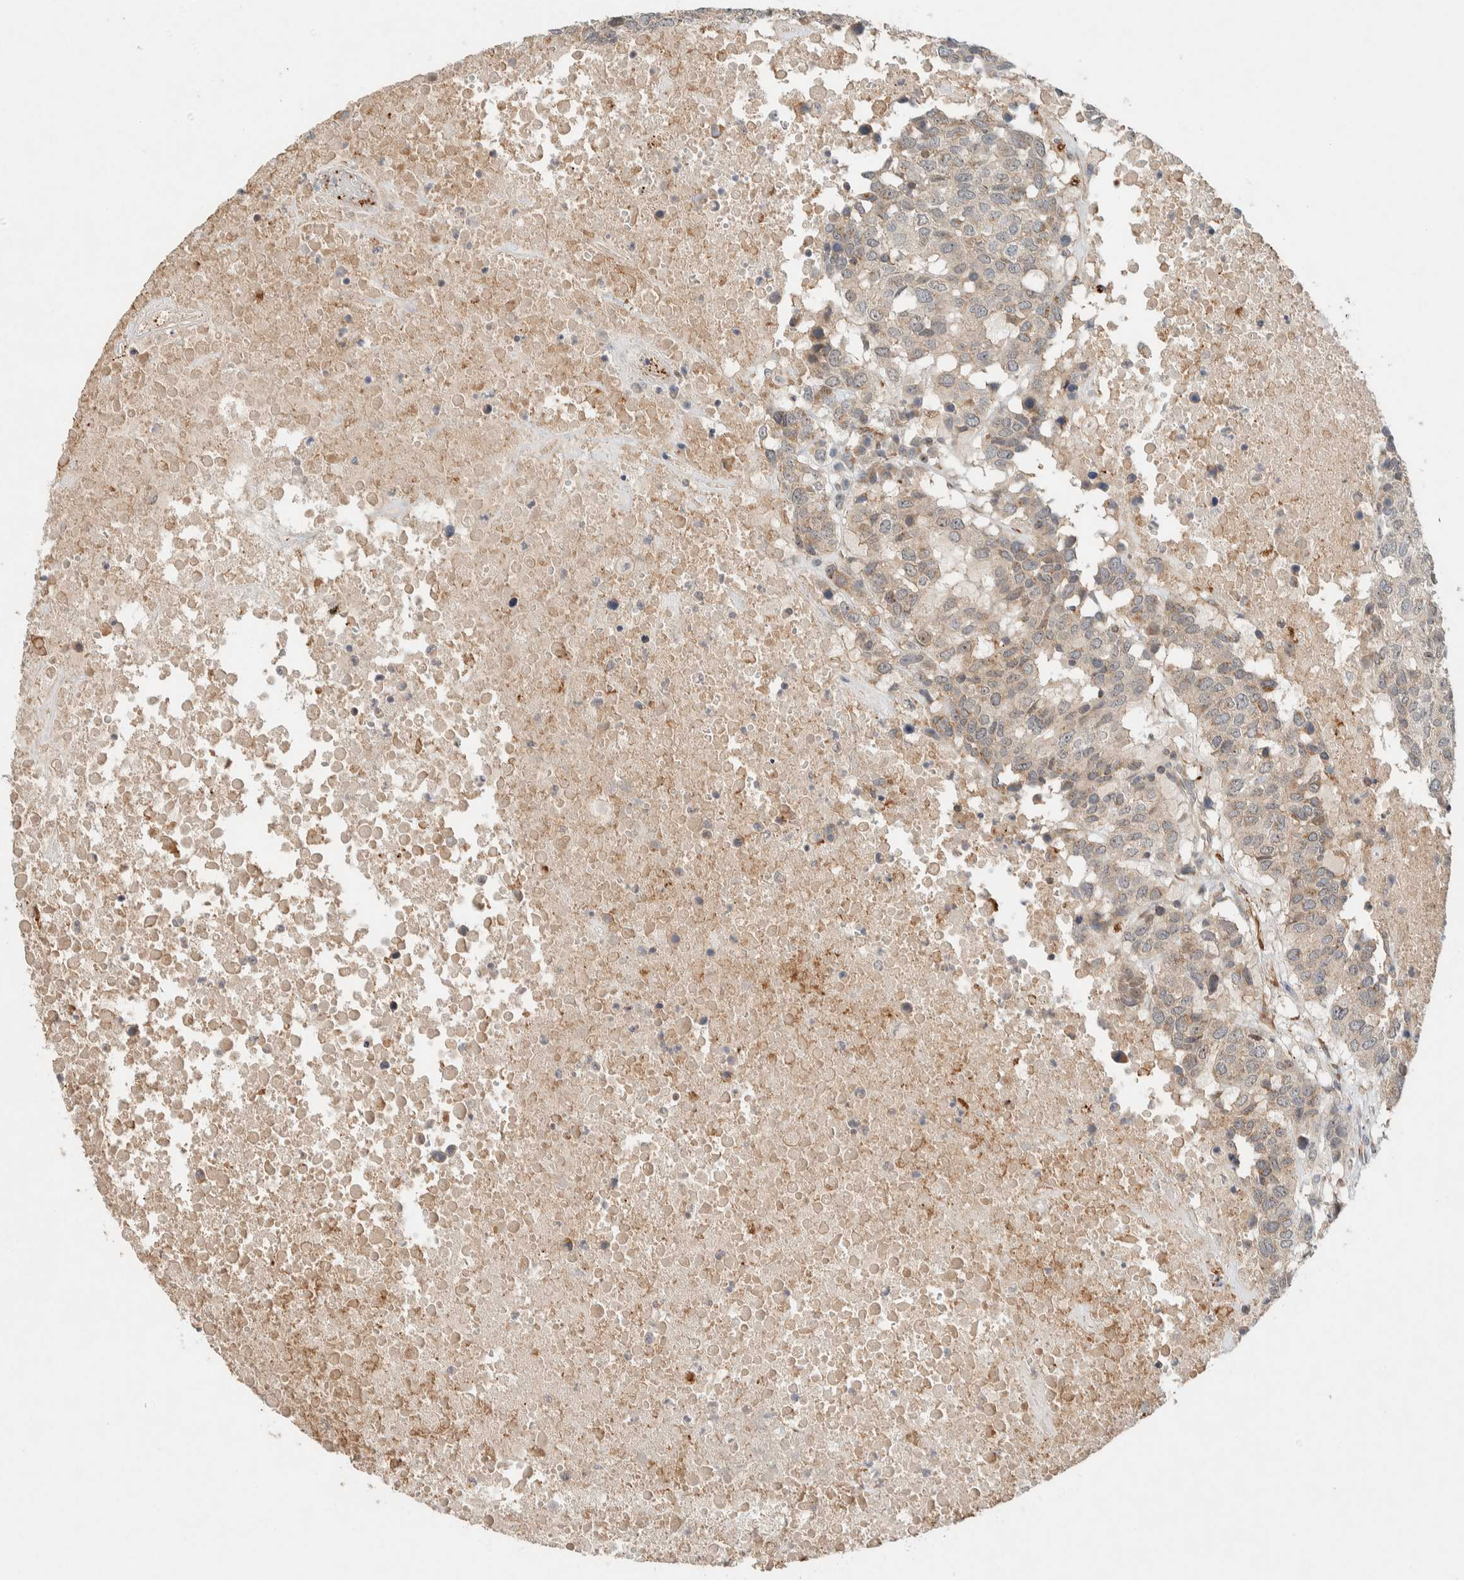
{"staining": {"intensity": "weak", "quantity": ">75%", "location": "cytoplasmic/membranous"}, "tissue": "head and neck cancer", "cell_type": "Tumor cells", "image_type": "cancer", "snomed": [{"axis": "morphology", "description": "Squamous cell carcinoma, NOS"}, {"axis": "topography", "description": "Head-Neck"}], "caption": "Immunohistochemistry (IHC) (DAB (3,3'-diaminobenzidine)) staining of human head and neck squamous cell carcinoma reveals weak cytoplasmic/membranous protein staining in about >75% of tumor cells.", "gene": "KIF9", "patient": {"sex": "male", "age": 66}}